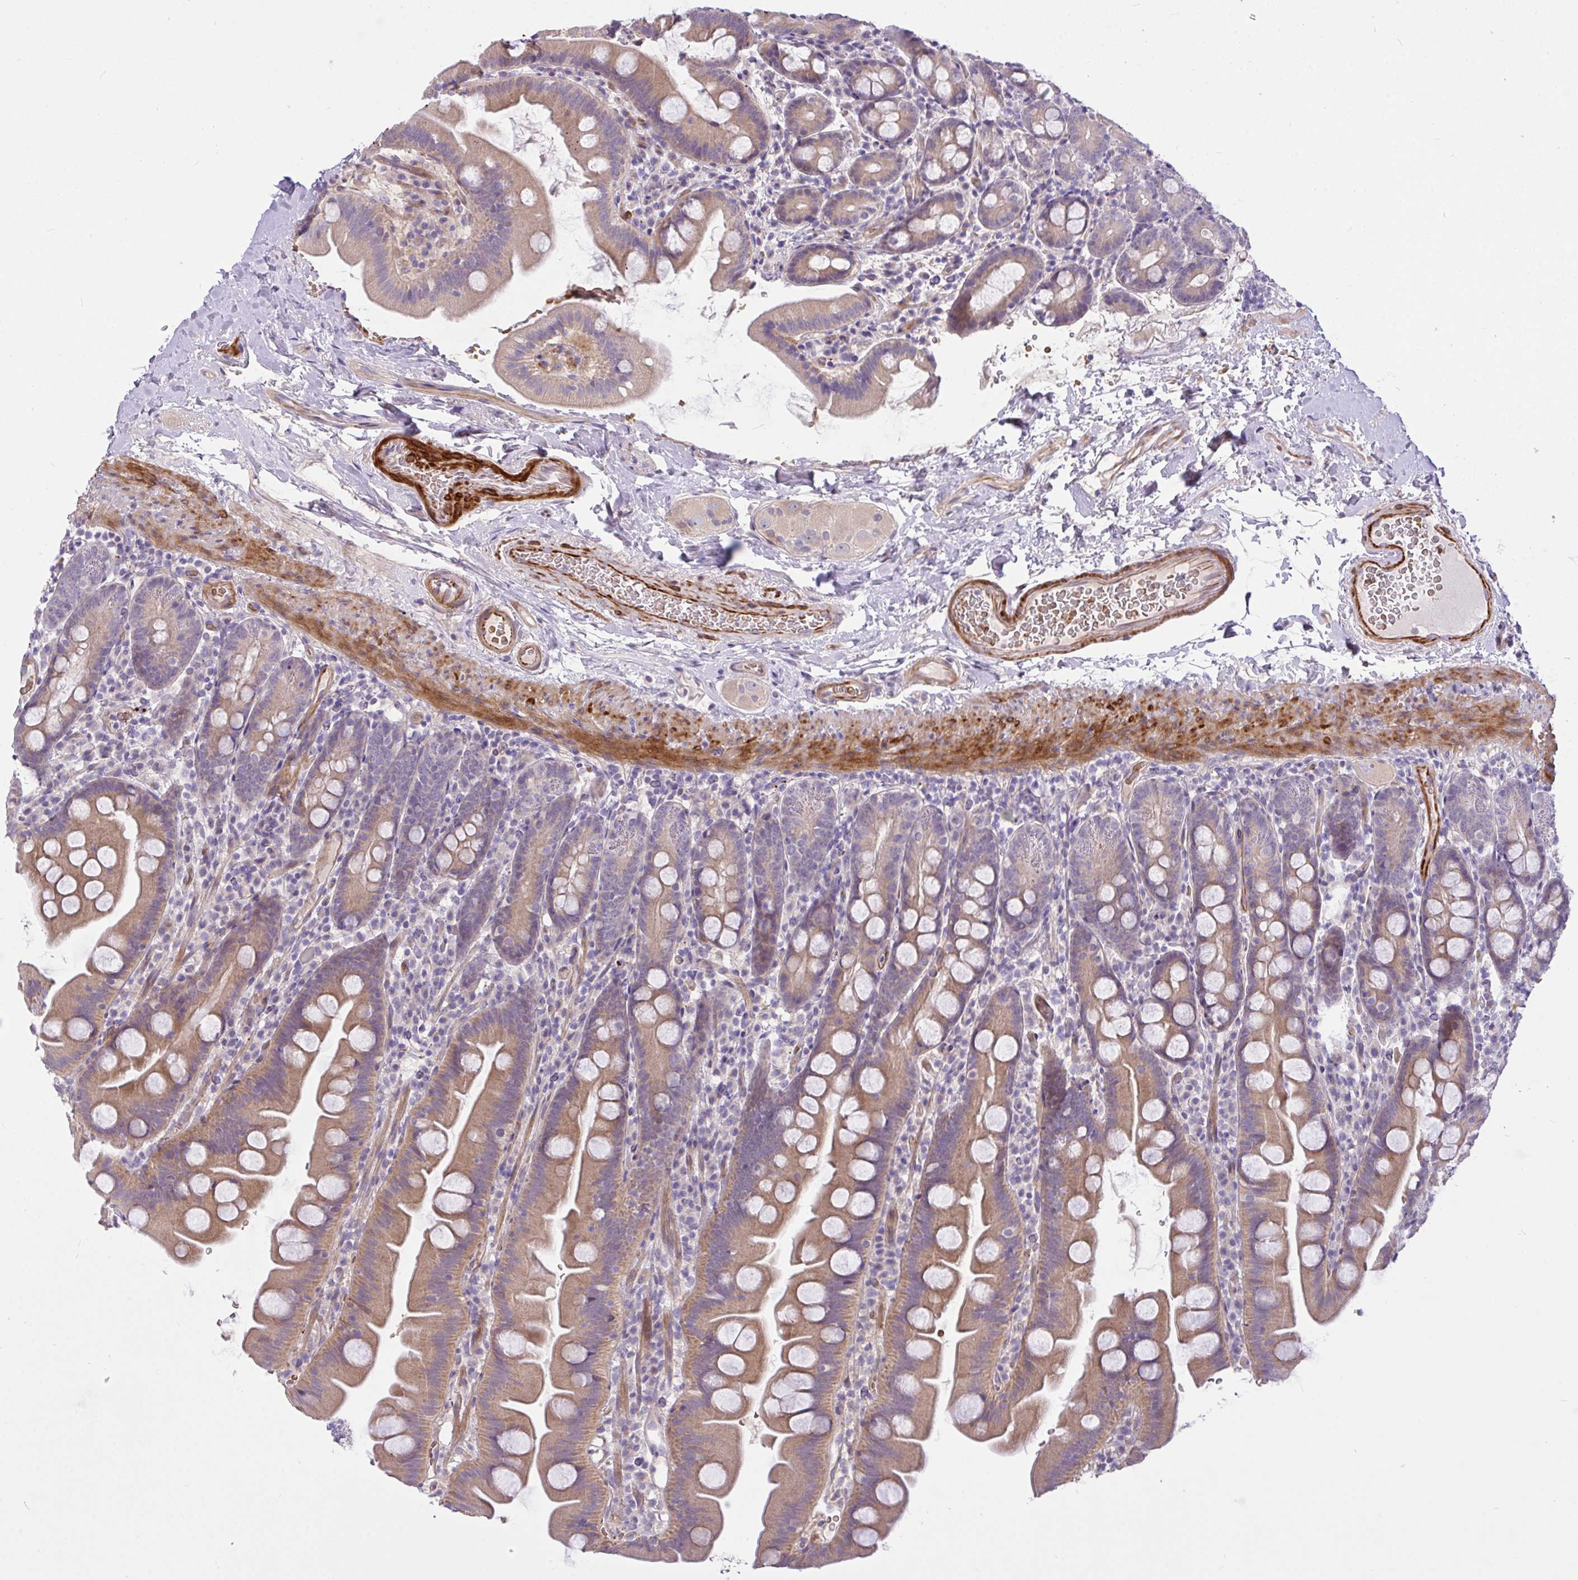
{"staining": {"intensity": "weak", "quantity": "25%-75%", "location": "cytoplasmic/membranous"}, "tissue": "small intestine", "cell_type": "Glandular cells", "image_type": "normal", "snomed": [{"axis": "morphology", "description": "Normal tissue, NOS"}, {"axis": "topography", "description": "Small intestine"}], "caption": "IHC staining of benign small intestine, which exhibits low levels of weak cytoplasmic/membranous positivity in about 25%-75% of glandular cells indicating weak cytoplasmic/membranous protein staining. The staining was performed using DAB (brown) for protein detection and nuclei were counterstained in hematoxylin (blue).", "gene": "MOCS1", "patient": {"sex": "female", "age": 68}}